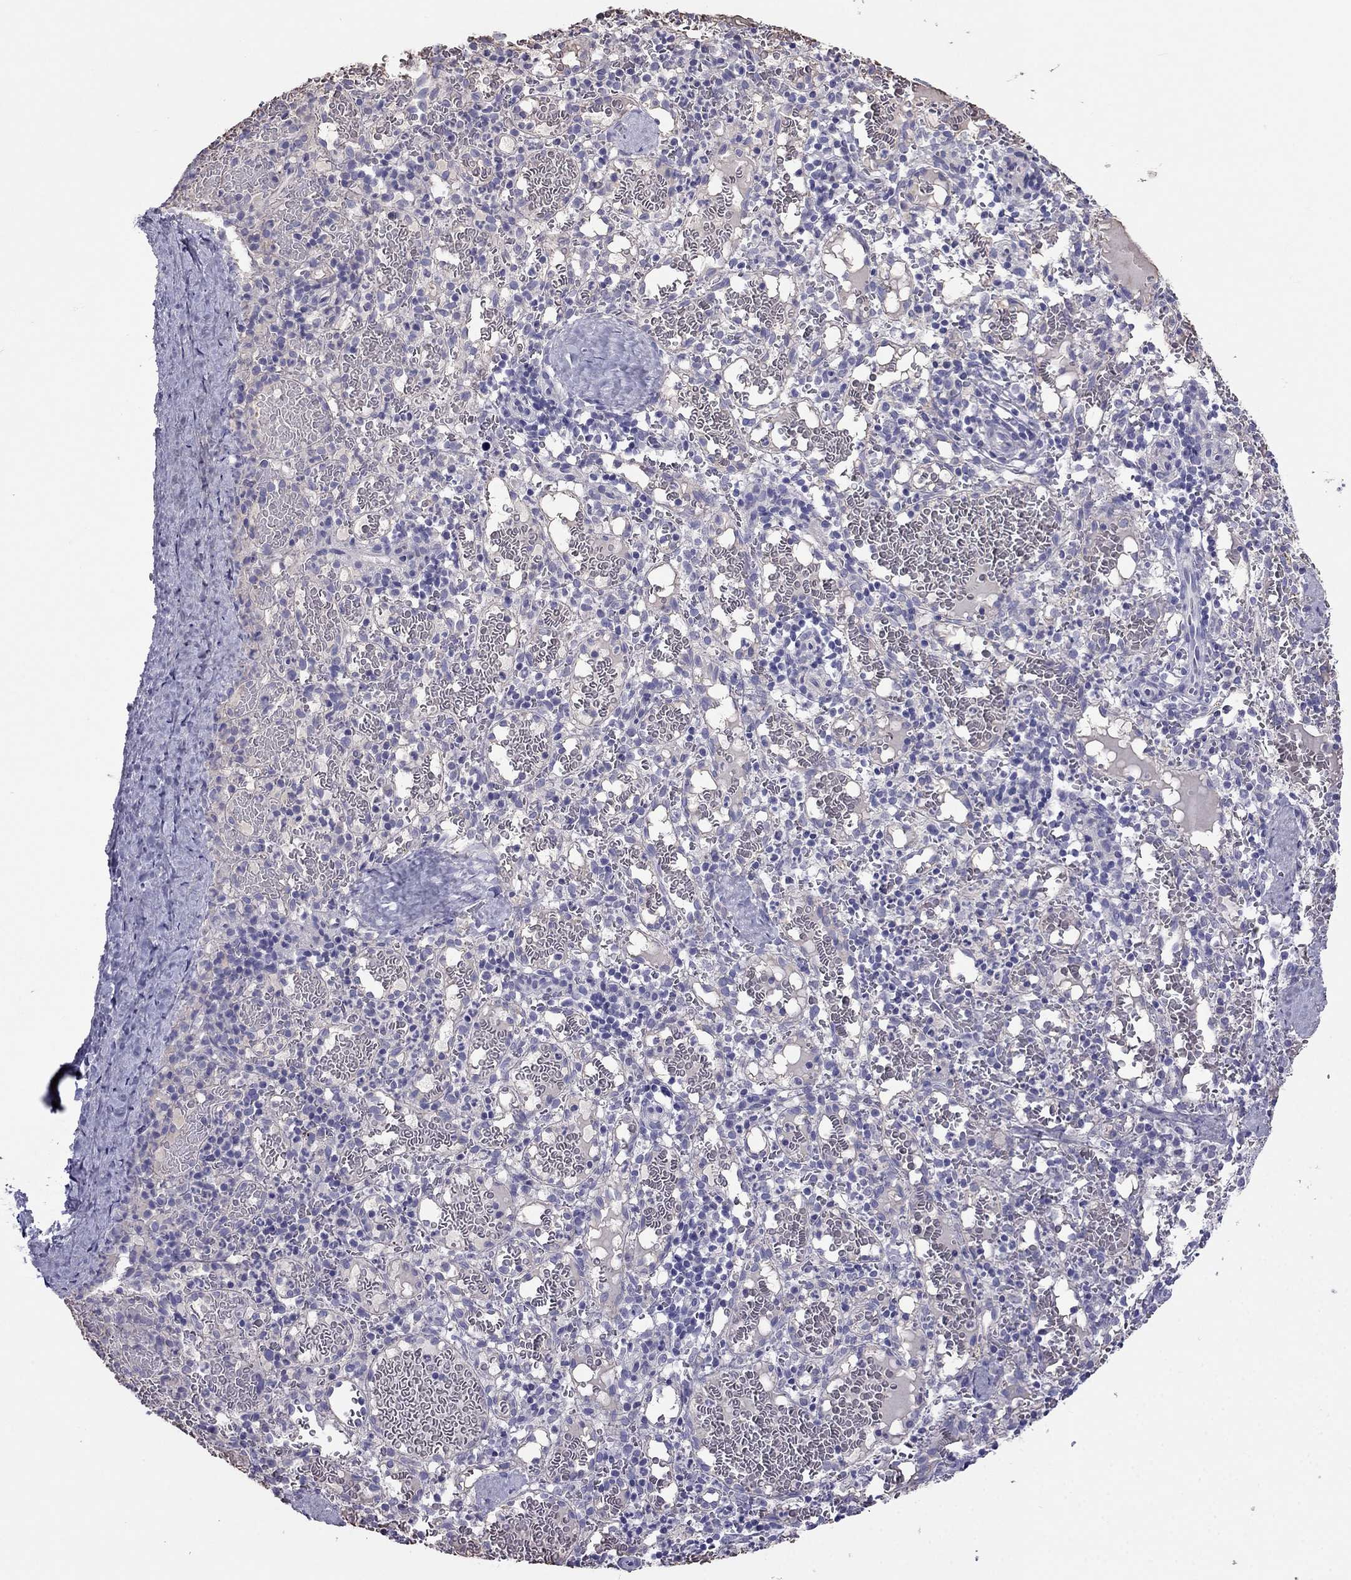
{"staining": {"intensity": "negative", "quantity": "none", "location": "none"}, "tissue": "spleen", "cell_type": "Cells in red pulp", "image_type": "normal", "snomed": [{"axis": "morphology", "description": "Normal tissue, NOS"}, {"axis": "topography", "description": "Spleen"}], "caption": "There is no significant expression in cells in red pulp of spleen. (Brightfield microscopy of DAB (3,3'-diaminobenzidine) IHC at high magnification).", "gene": "TBC1D21", "patient": {"sex": "male", "age": 11}}